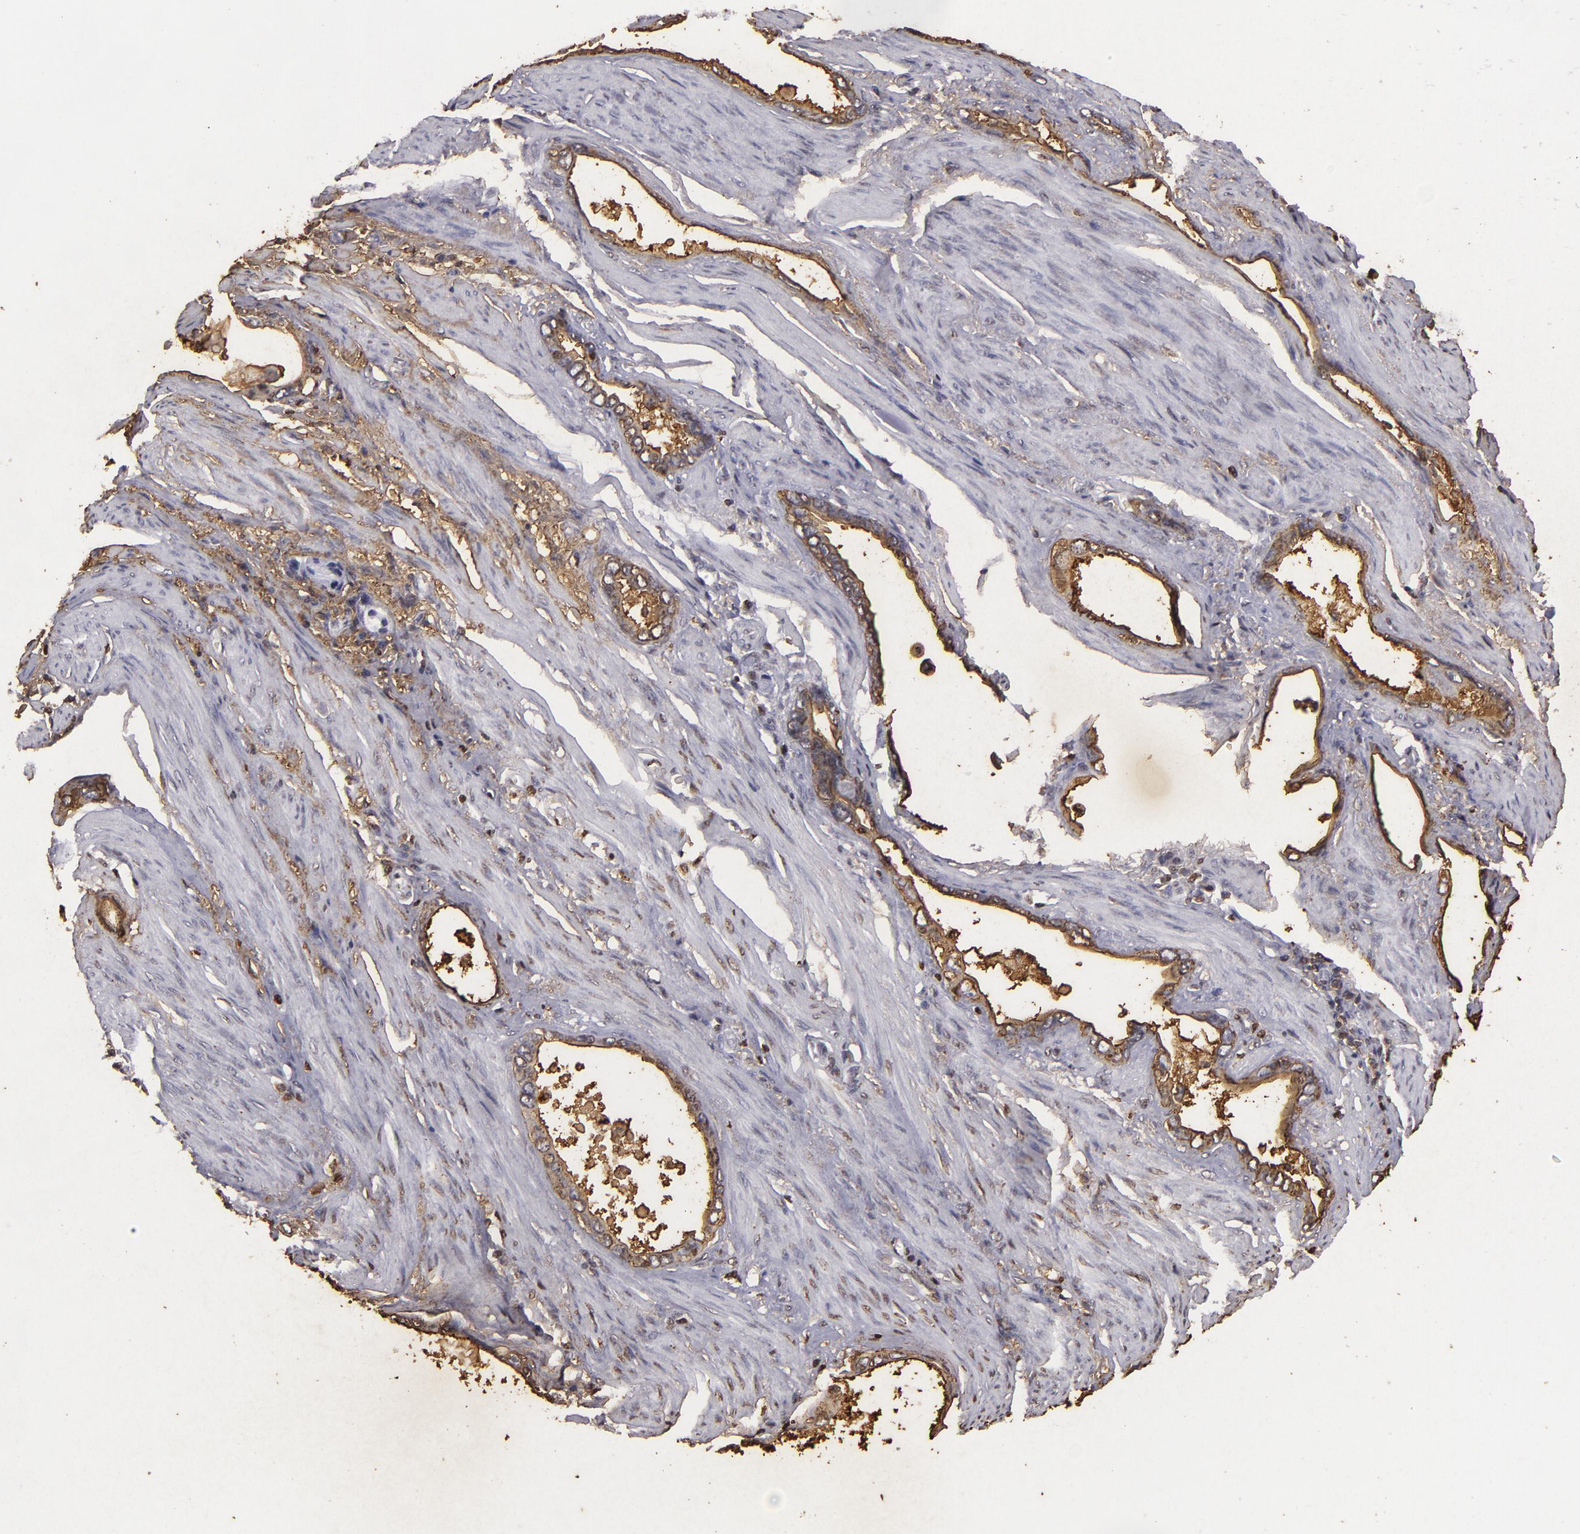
{"staining": {"intensity": "moderate", "quantity": ">75%", "location": "cytoplasmic/membranous"}, "tissue": "stomach cancer", "cell_type": "Tumor cells", "image_type": "cancer", "snomed": [{"axis": "morphology", "description": "Adenocarcinoma, NOS"}, {"axis": "topography", "description": "Stomach"}], "caption": "Protein staining of stomach adenocarcinoma tissue reveals moderate cytoplasmic/membranous expression in approximately >75% of tumor cells. (DAB (3,3'-diaminobenzidine) IHC, brown staining for protein, blue staining for nuclei).", "gene": "KCNAB2", "patient": {"sex": "male", "age": 78}}